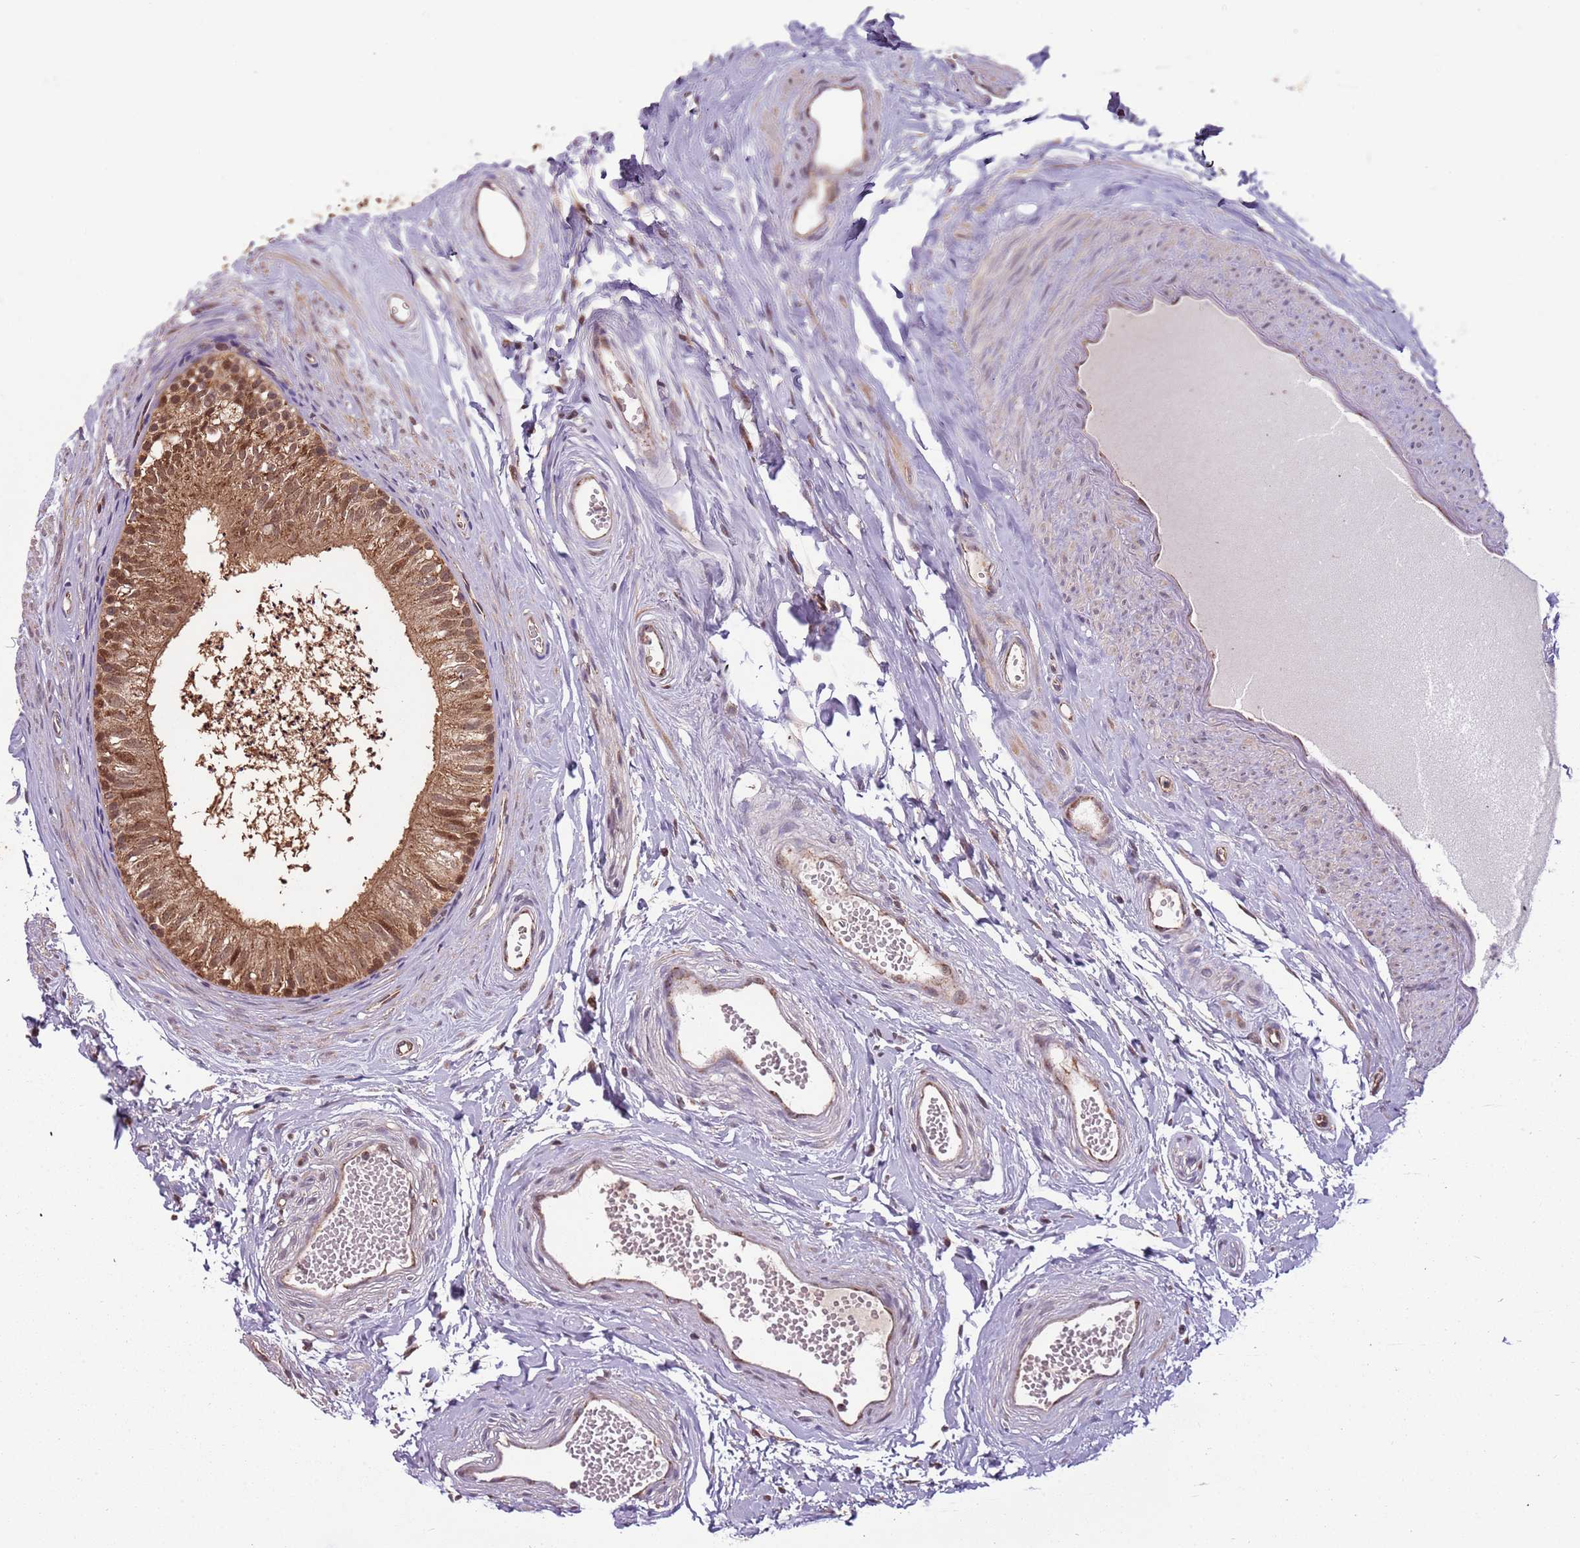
{"staining": {"intensity": "strong", "quantity": ">75%", "location": "cytoplasmic/membranous,nuclear"}, "tissue": "epididymis", "cell_type": "Glandular cells", "image_type": "normal", "snomed": [{"axis": "morphology", "description": "Normal tissue, NOS"}, {"axis": "topography", "description": "Epididymis"}], "caption": "This histopathology image reveals benign epididymis stained with IHC to label a protein in brown. The cytoplasmic/membranous,nuclear of glandular cells show strong positivity for the protein. Nuclei are counter-stained blue.", "gene": "IL17RD", "patient": {"sex": "male", "age": 56}}